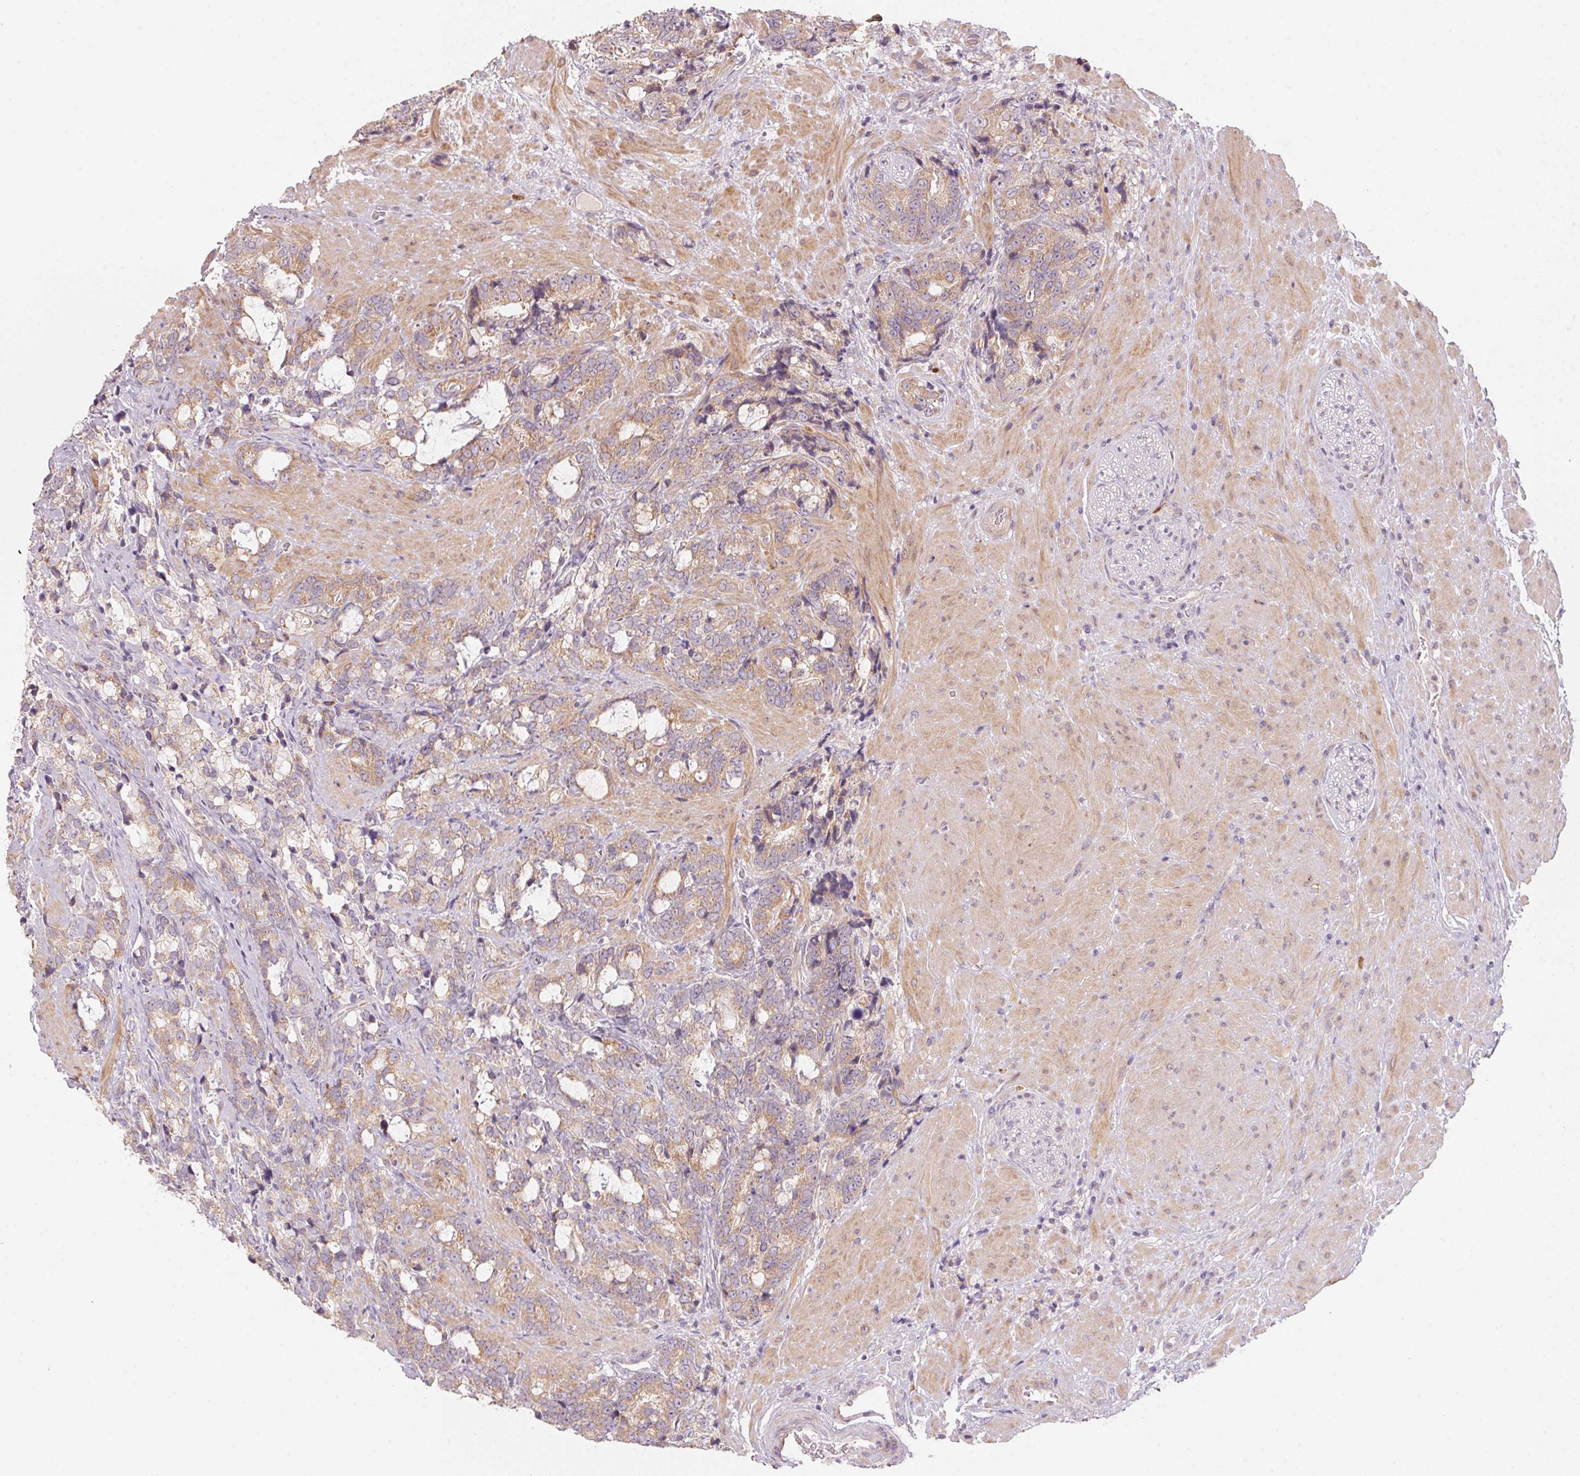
{"staining": {"intensity": "moderate", "quantity": ">75%", "location": "cytoplasmic/membranous"}, "tissue": "prostate cancer", "cell_type": "Tumor cells", "image_type": "cancer", "snomed": [{"axis": "morphology", "description": "Adenocarcinoma, High grade"}, {"axis": "topography", "description": "Prostate"}], "caption": "Immunohistochemistry (IHC) histopathology image of neoplastic tissue: adenocarcinoma (high-grade) (prostate) stained using immunohistochemistry (IHC) displays medium levels of moderate protein expression localized specifically in the cytoplasmic/membranous of tumor cells, appearing as a cytoplasmic/membranous brown color.", "gene": "BLOC1S2", "patient": {"sex": "male", "age": 74}}